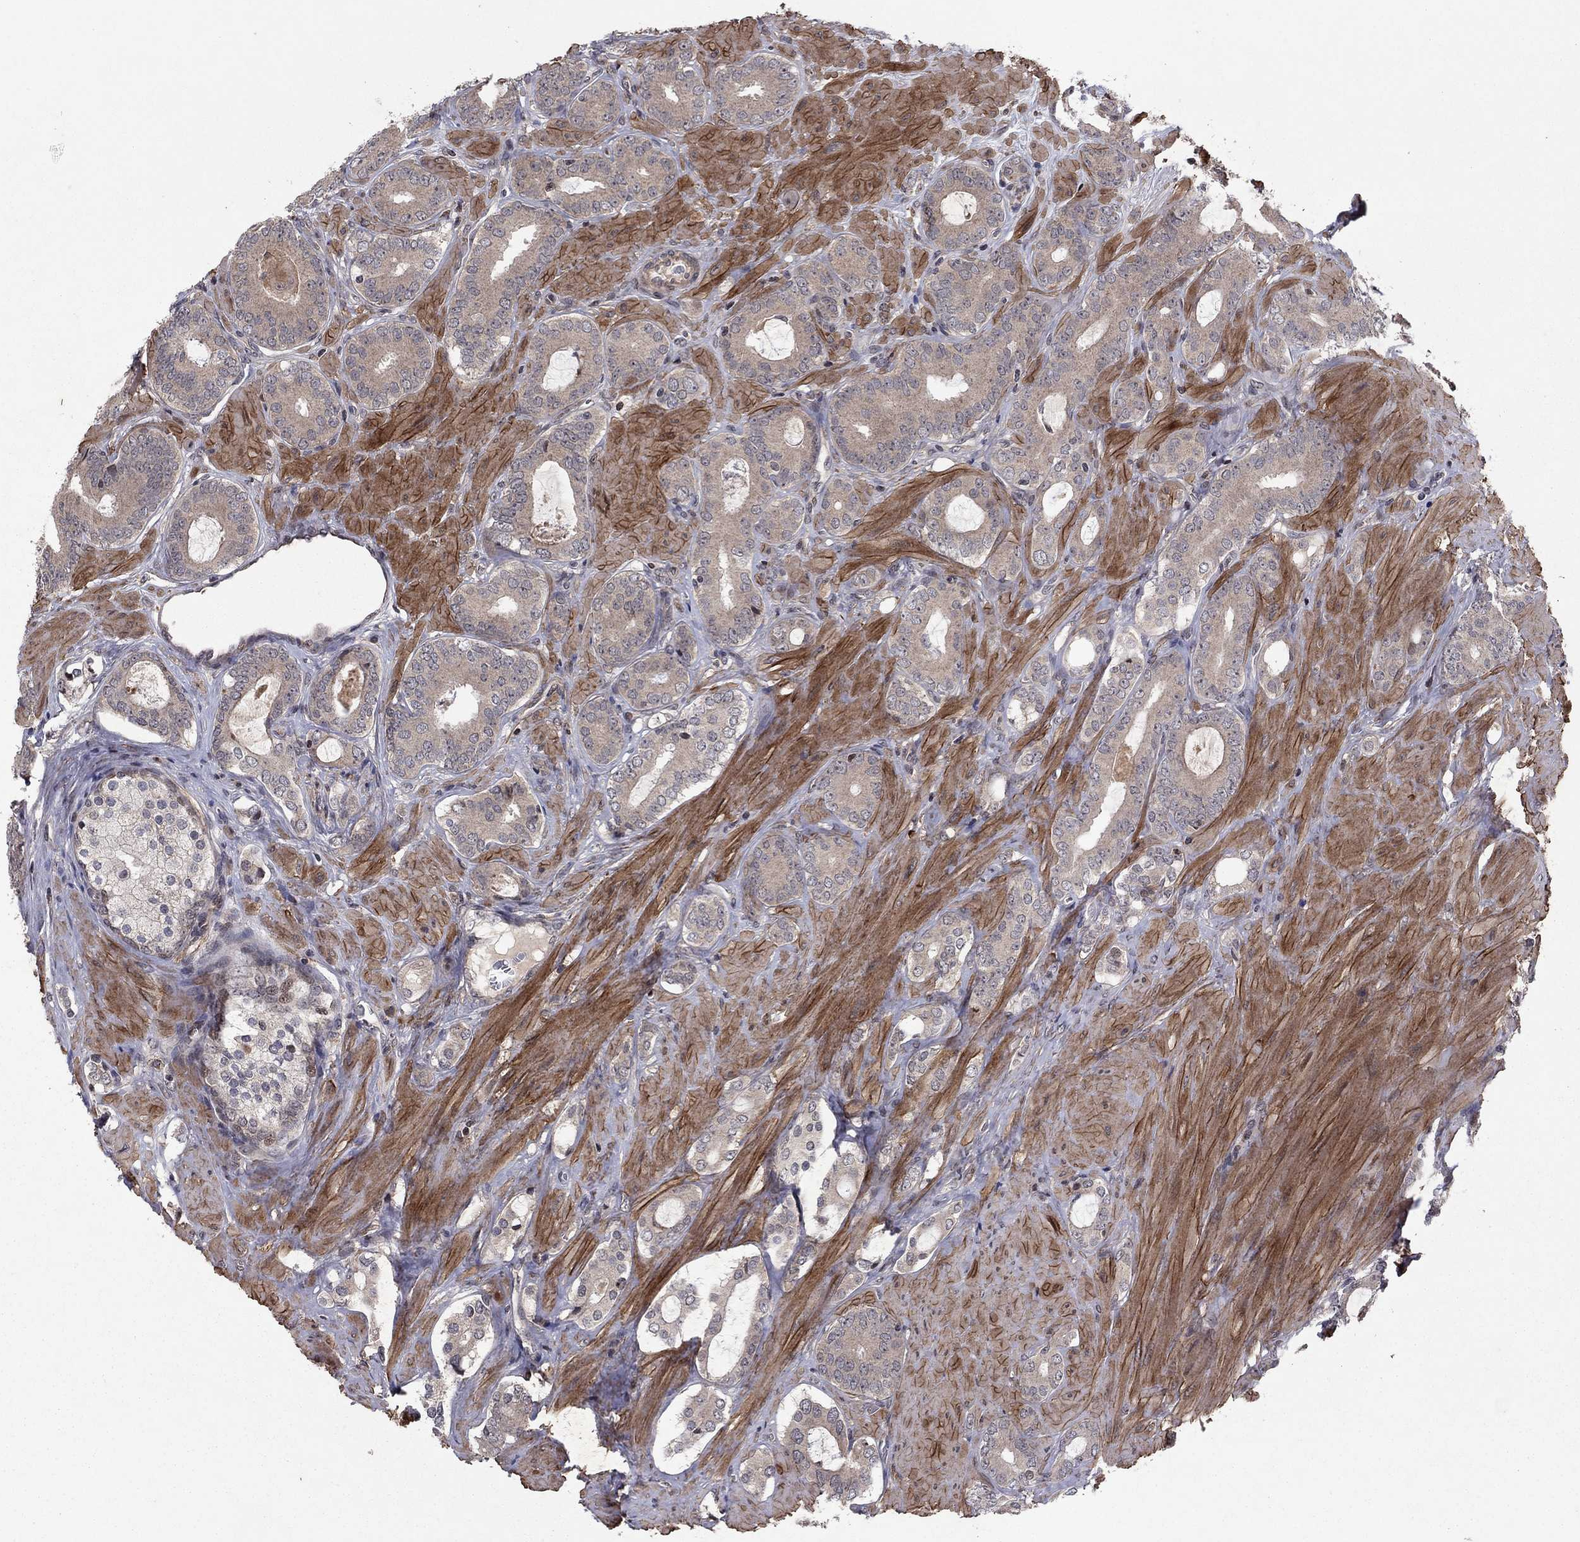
{"staining": {"intensity": "negative", "quantity": "none", "location": "none"}, "tissue": "prostate cancer", "cell_type": "Tumor cells", "image_type": "cancer", "snomed": [{"axis": "morphology", "description": "Adenocarcinoma, NOS"}, {"axis": "topography", "description": "Prostate"}], "caption": "High power microscopy histopathology image of an immunohistochemistry image of prostate adenocarcinoma, revealing no significant staining in tumor cells.", "gene": "SORBS1", "patient": {"sex": "male", "age": 55}}